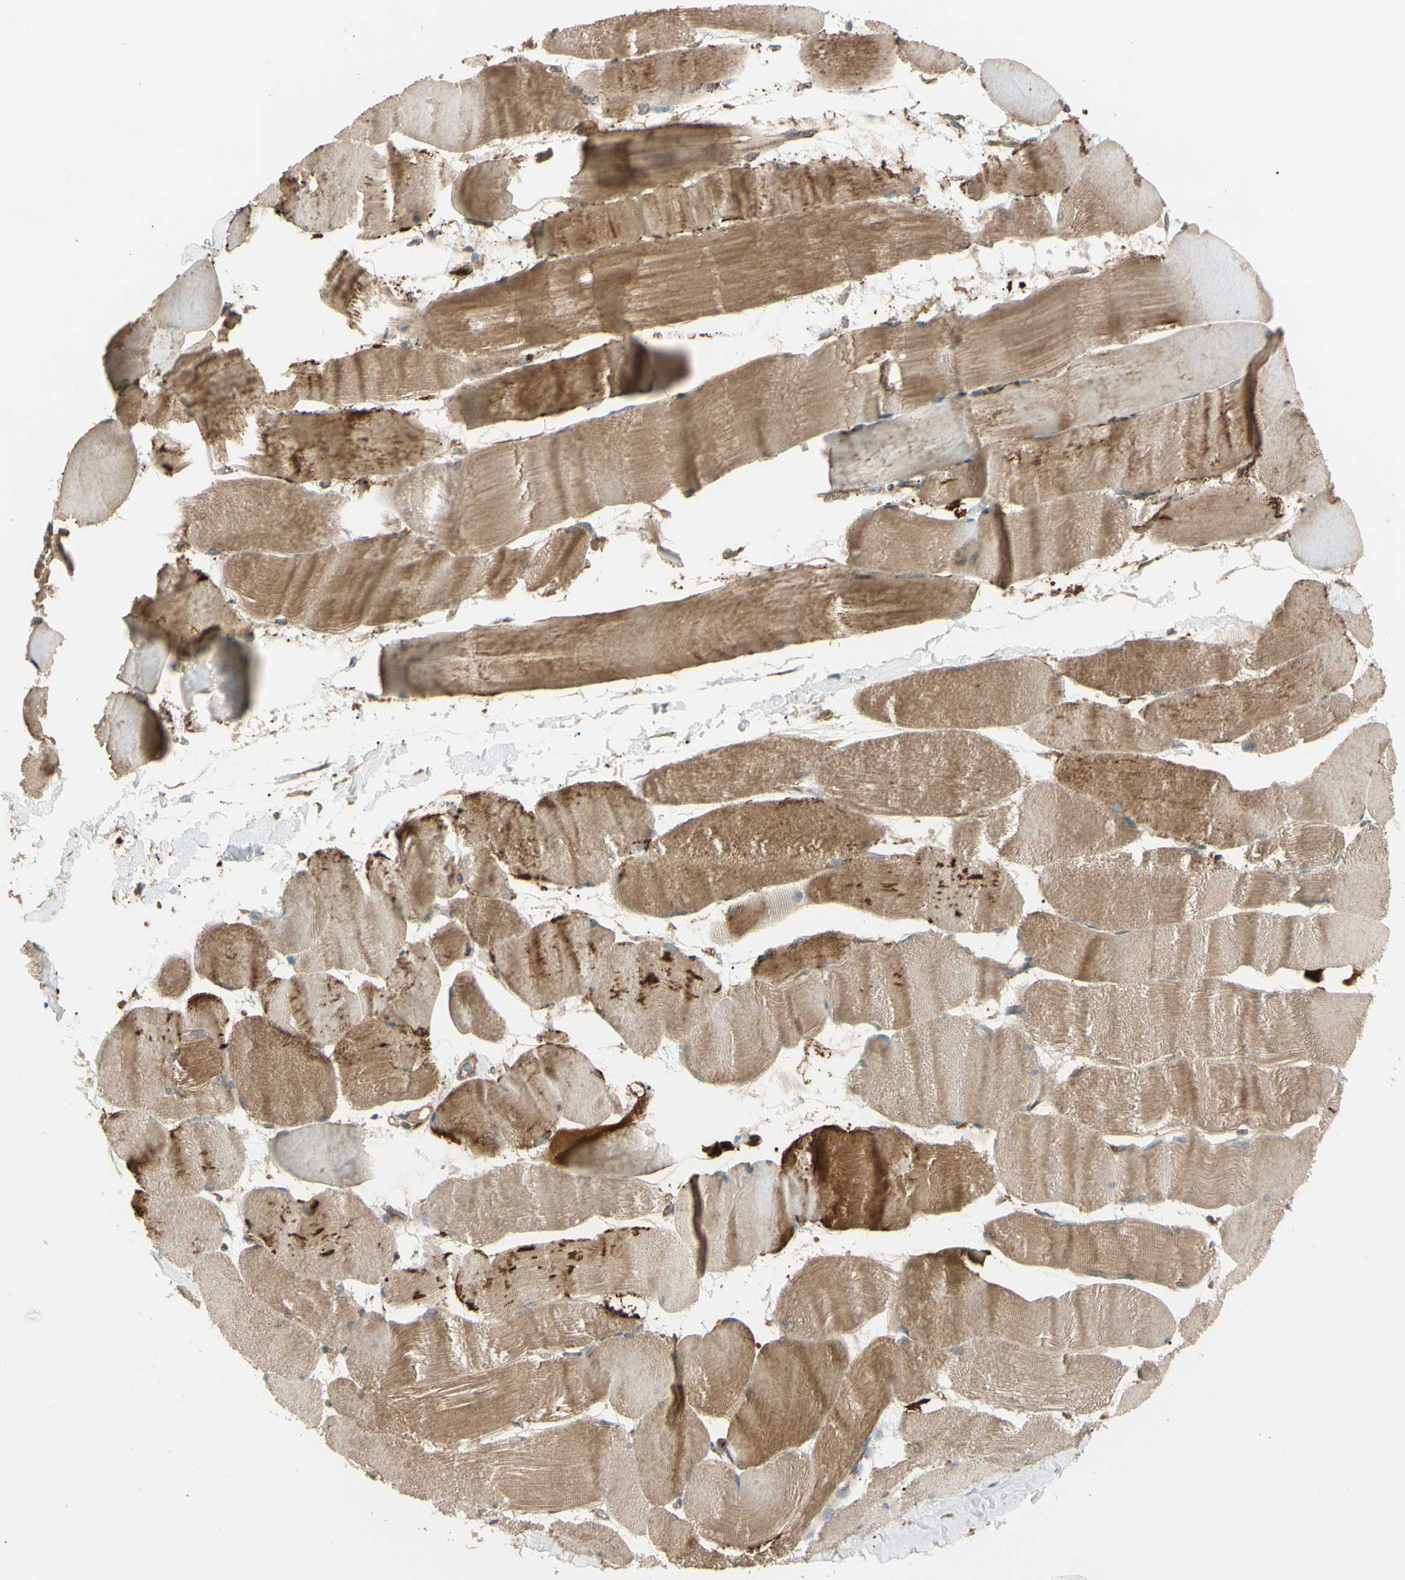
{"staining": {"intensity": "moderate", "quantity": ">75%", "location": "cytoplasmic/membranous"}, "tissue": "skeletal muscle", "cell_type": "Myocytes", "image_type": "normal", "snomed": [{"axis": "morphology", "description": "Normal tissue, NOS"}, {"axis": "morphology", "description": "Squamous cell carcinoma, NOS"}, {"axis": "topography", "description": "Skeletal muscle"}], "caption": "Myocytes display moderate cytoplasmic/membranous expression in about >75% of cells in unremarkable skeletal muscle. (DAB IHC, brown staining for protein, blue staining for nuclei).", "gene": "PTPN12", "patient": {"sex": "male", "age": 51}}